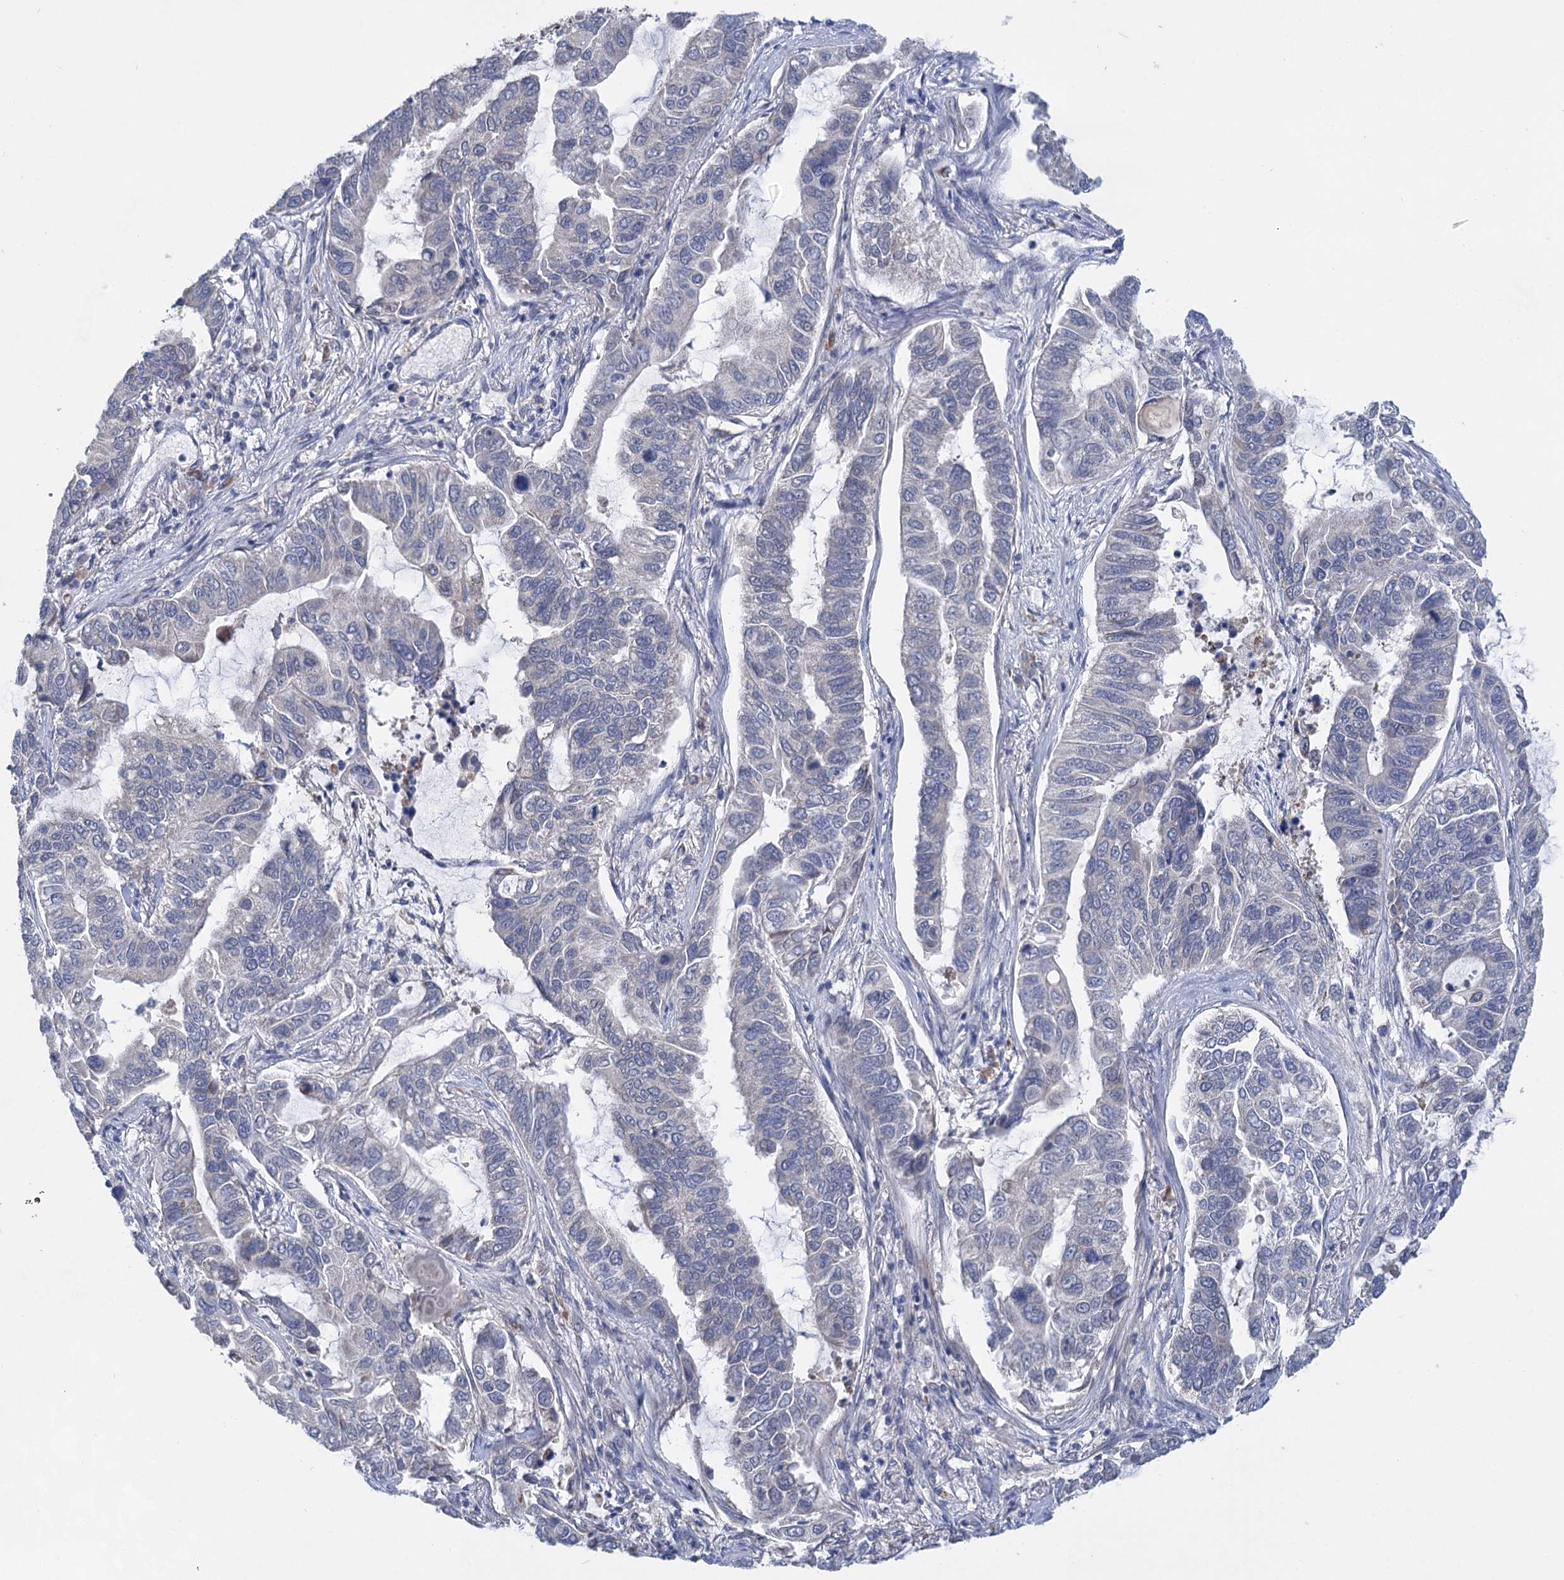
{"staining": {"intensity": "negative", "quantity": "none", "location": "none"}, "tissue": "lung cancer", "cell_type": "Tumor cells", "image_type": "cancer", "snomed": [{"axis": "morphology", "description": "Adenocarcinoma, NOS"}, {"axis": "topography", "description": "Lung"}], "caption": "A high-resolution image shows immunohistochemistry staining of lung adenocarcinoma, which shows no significant expression in tumor cells.", "gene": "TTC17", "patient": {"sex": "male", "age": 64}}